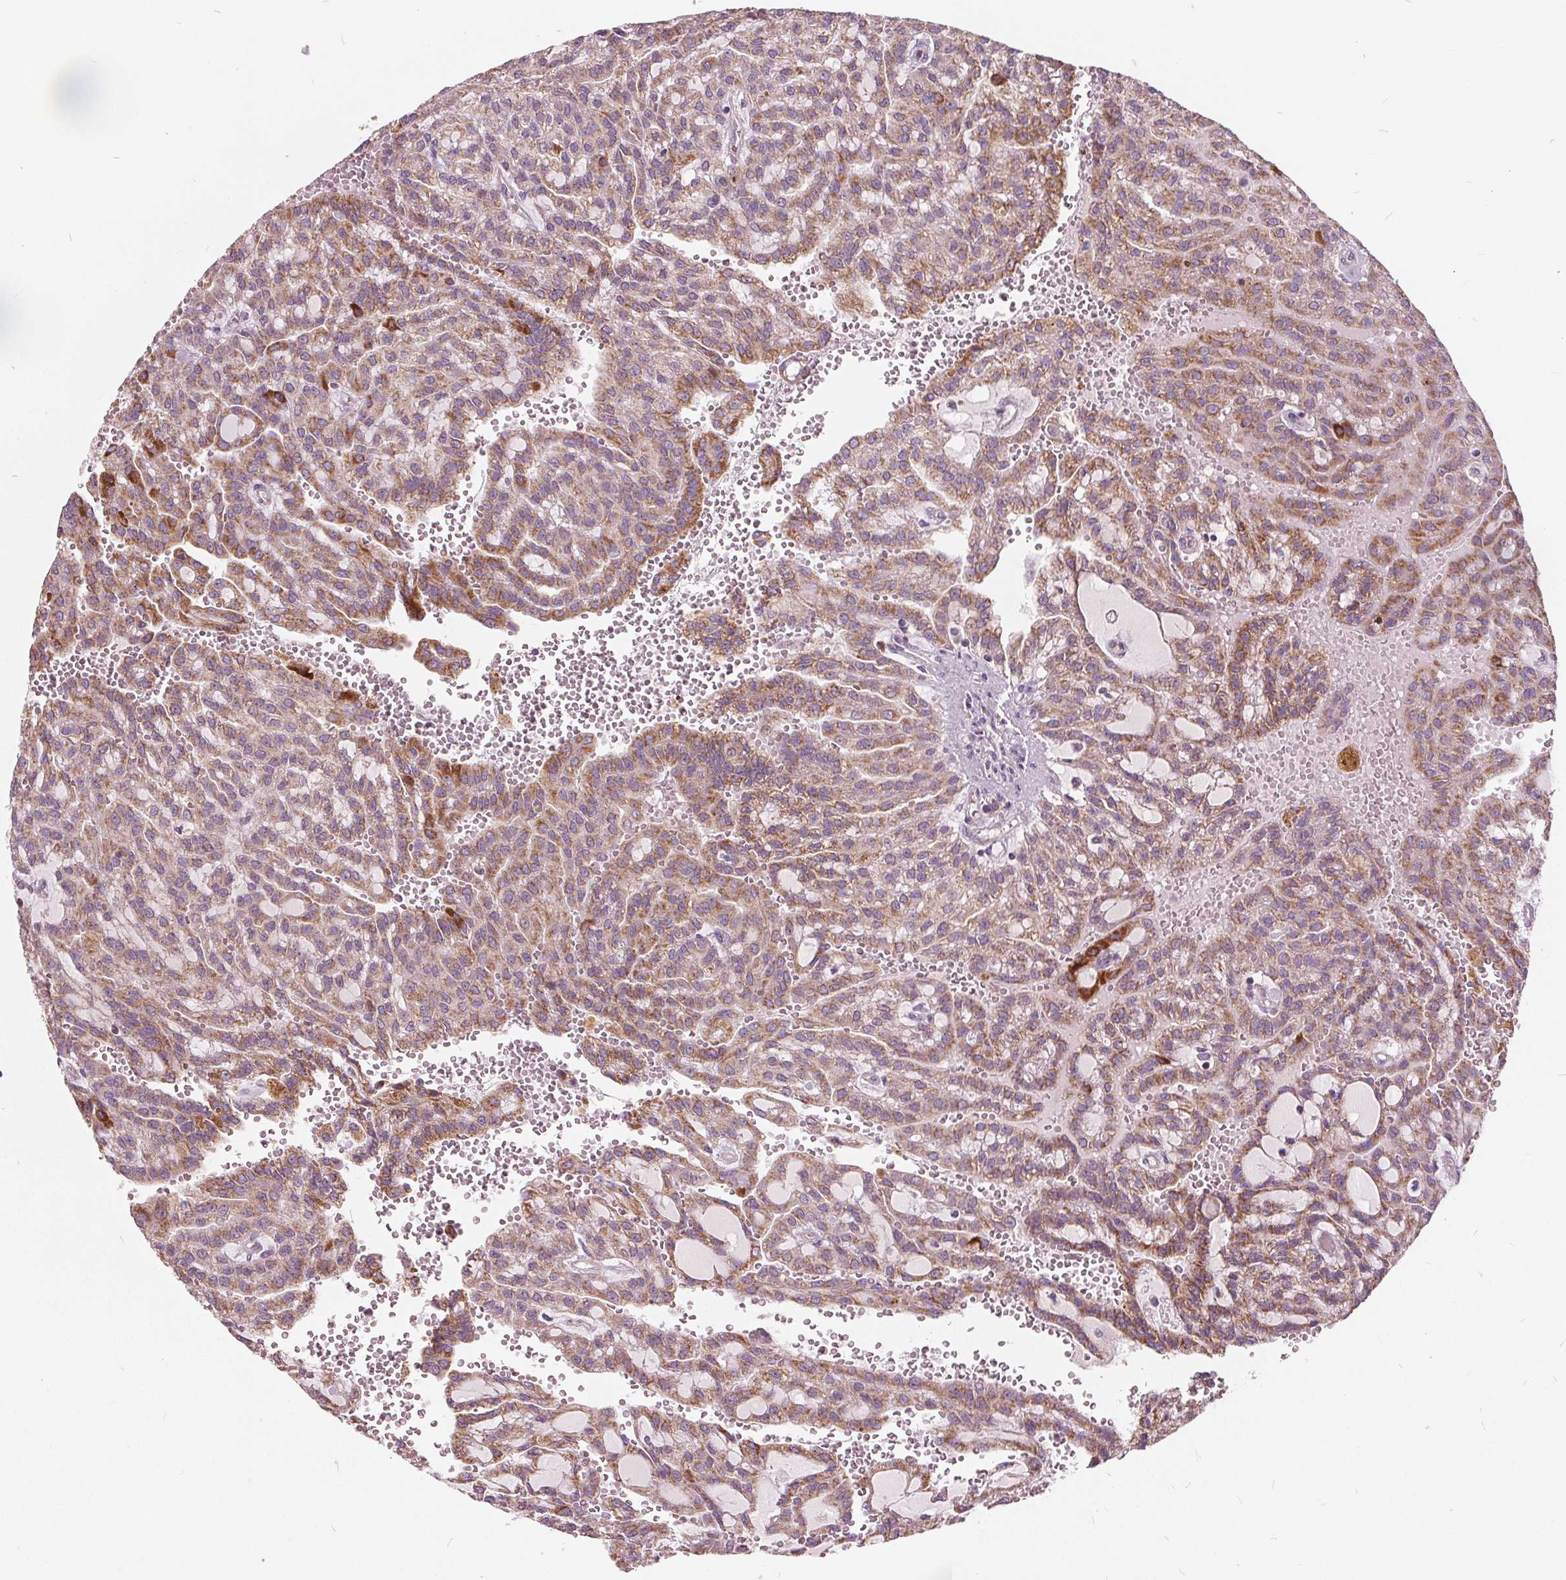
{"staining": {"intensity": "moderate", "quantity": ">75%", "location": "cytoplasmic/membranous"}, "tissue": "renal cancer", "cell_type": "Tumor cells", "image_type": "cancer", "snomed": [{"axis": "morphology", "description": "Adenocarcinoma, NOS"}, {"axis": "topography", "description": "Kidney"}], "caption": "Human renal adenocarcinoma stained for a protein (brown) reveals moderate cytoplasmic/membranous positive expression in about >75% of tumor cells.", "gene": "ECI2", "patient": {"sex": "male", "age": 63}}